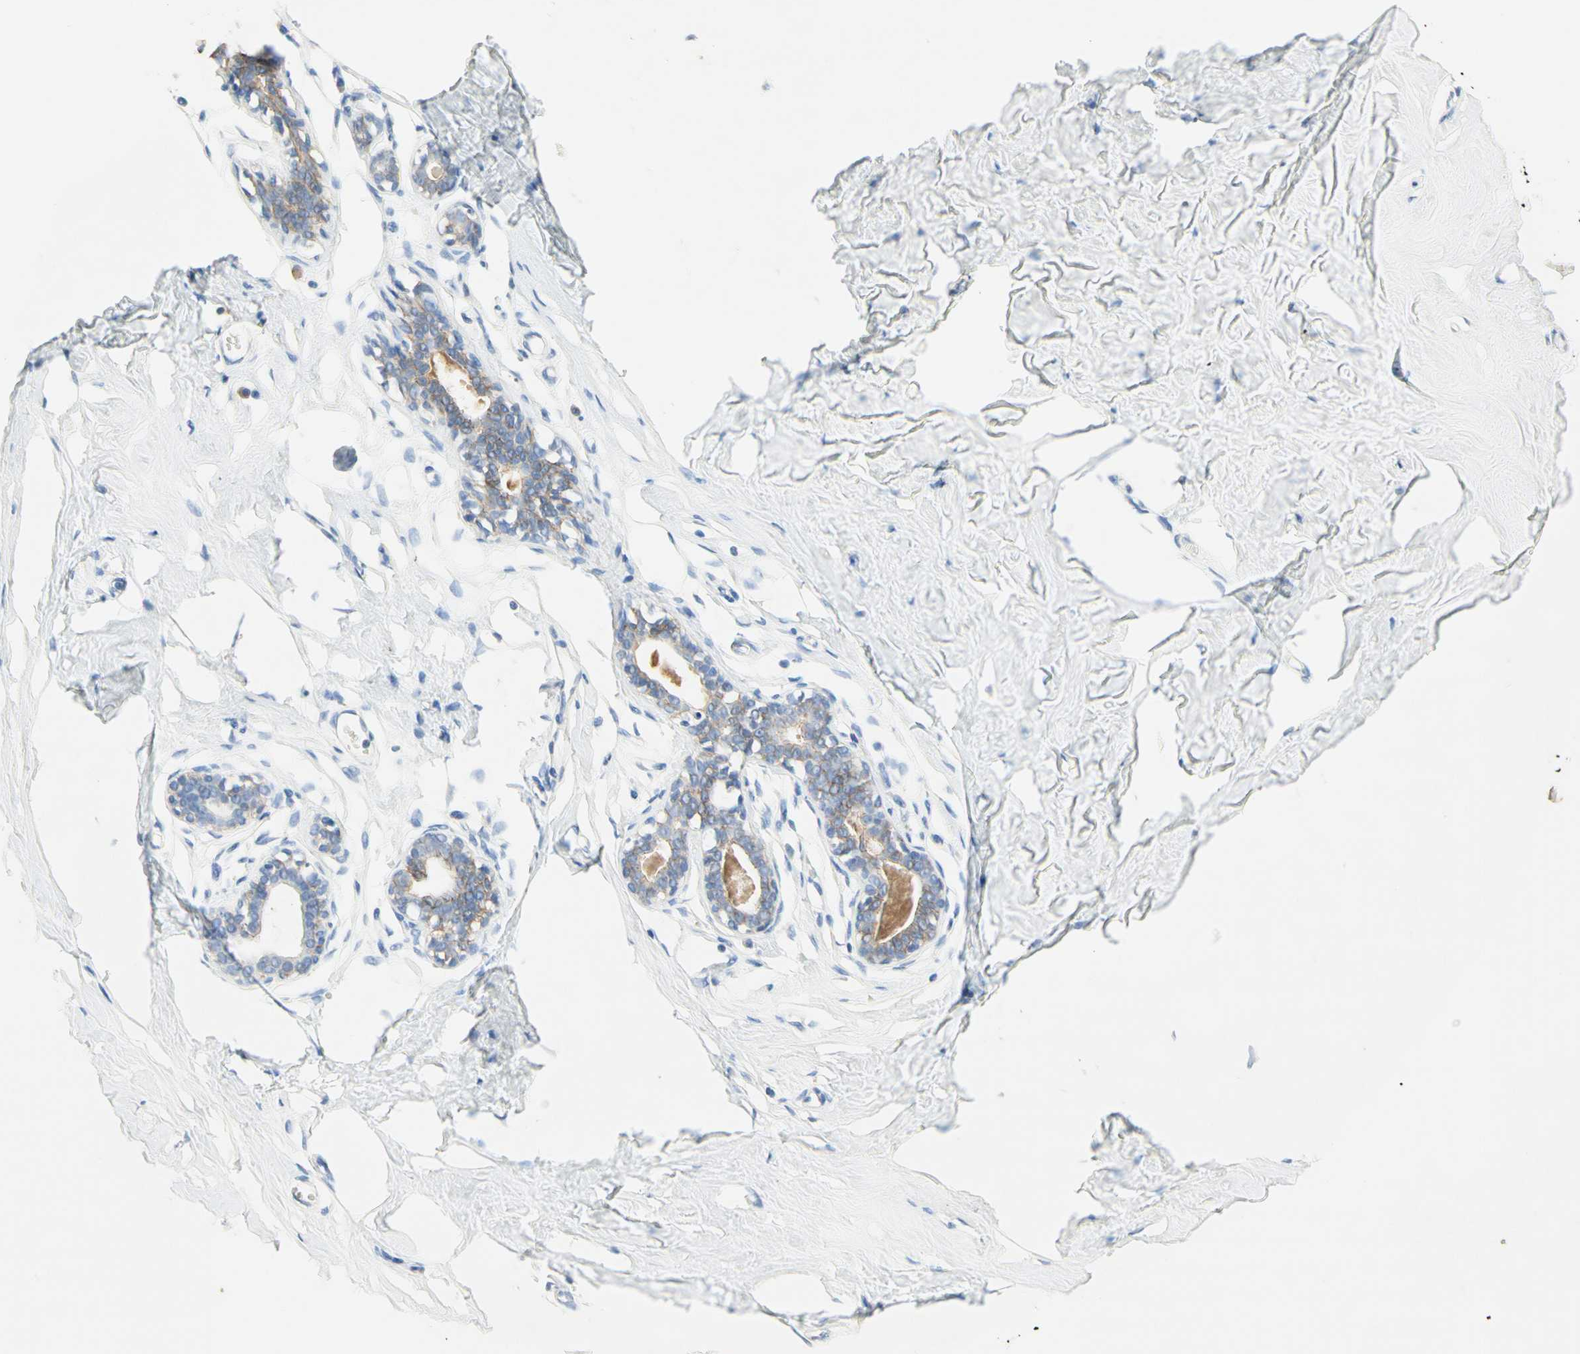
{"staining": {"intensity": "negative", "quantity": "none", "location": "none"}, "tissue": "breast", "cell_type": "Adipocytes", "image_type": "normal", "snomed": [{"axis": "morphology", "description": "Normal tissue, NOS"}, {"axis": "topography", "description": "Breast"}], "caption": "High power microscopy image of an immunohistochemistry (IHC) micrograph of benign breast, revealing no significant positivity in adipocytes.", "gene": "NECTIN4", "patient": {"sex": "female", "age": 23}}